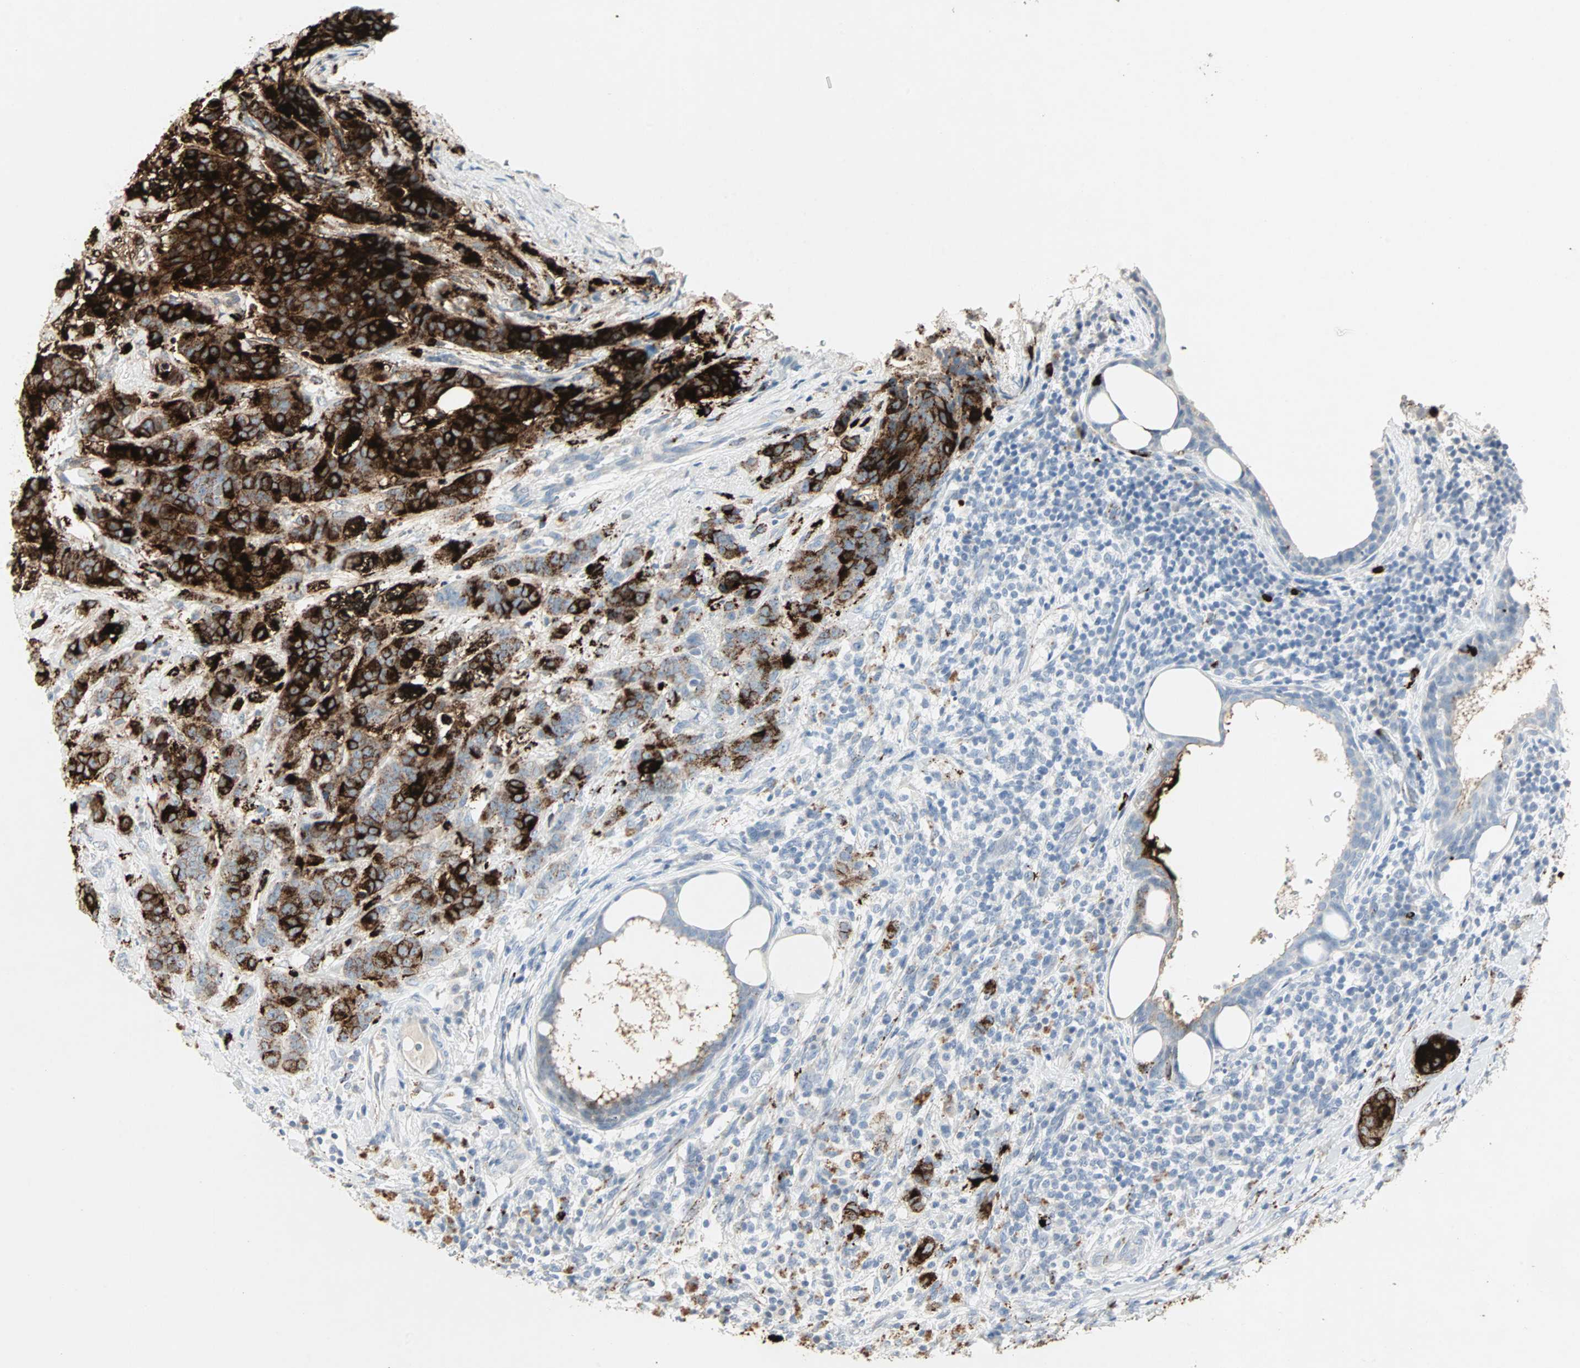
{"staining": {"intensity": "strong", "quantity": ">75%", "location": "cytoplasmic/membranous"}, "tissue": "breast cancer", "cell_type": "Tumor cells", "image_type": "cancer", "snomed": [{"axis": "morphology", "description": "Duct carcinoma"}, {"axis": "topography", "description": "Breast"}], "caption": "This is an image of immunohistochemistry staining of breast intraductal carcinoma, which shows strong expression in the cytoplasmic/membranous of tumor cells.", "gene": "CEACAM6", "patient": {"sex": "female", "age": 40}}